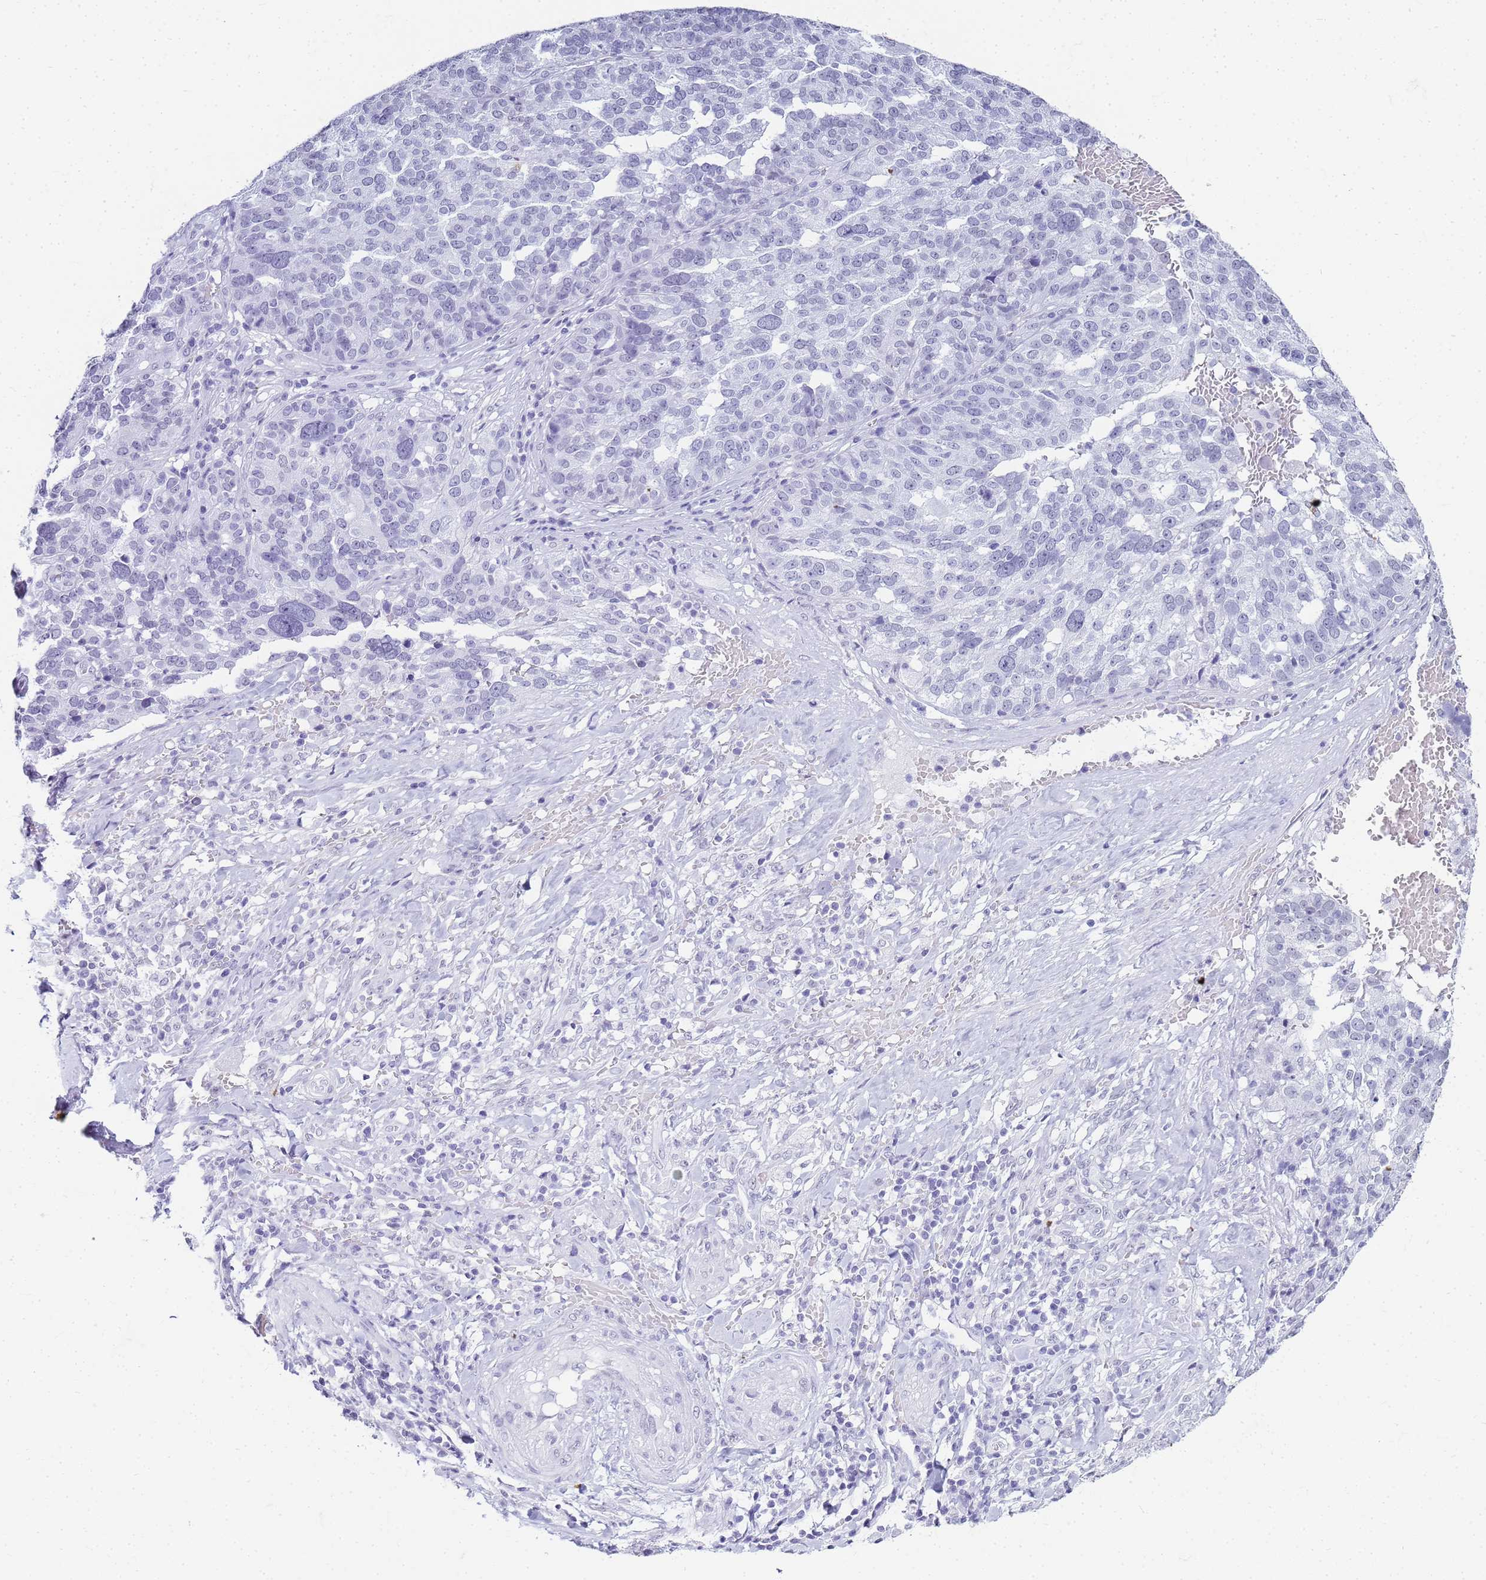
{"staining": {"intensity": "negative", "quantity": "none", "location": "none"}, "tissue": "ovarian cancer", "cell_type": "Tumor cells", "image_type": "cancer", "snomed": [{"axis": "morphology", "description": "Cystadenocarcinoma, serous, NOS"}, {"axis": "topography", "description": "Ovary"}], "caption": "Ovarian cancer stained for a protein using immunohistochemistry shows no expression tumor cells.", "gene": "SLC7A9", "patient": {"sex": "female", "age": 59}}